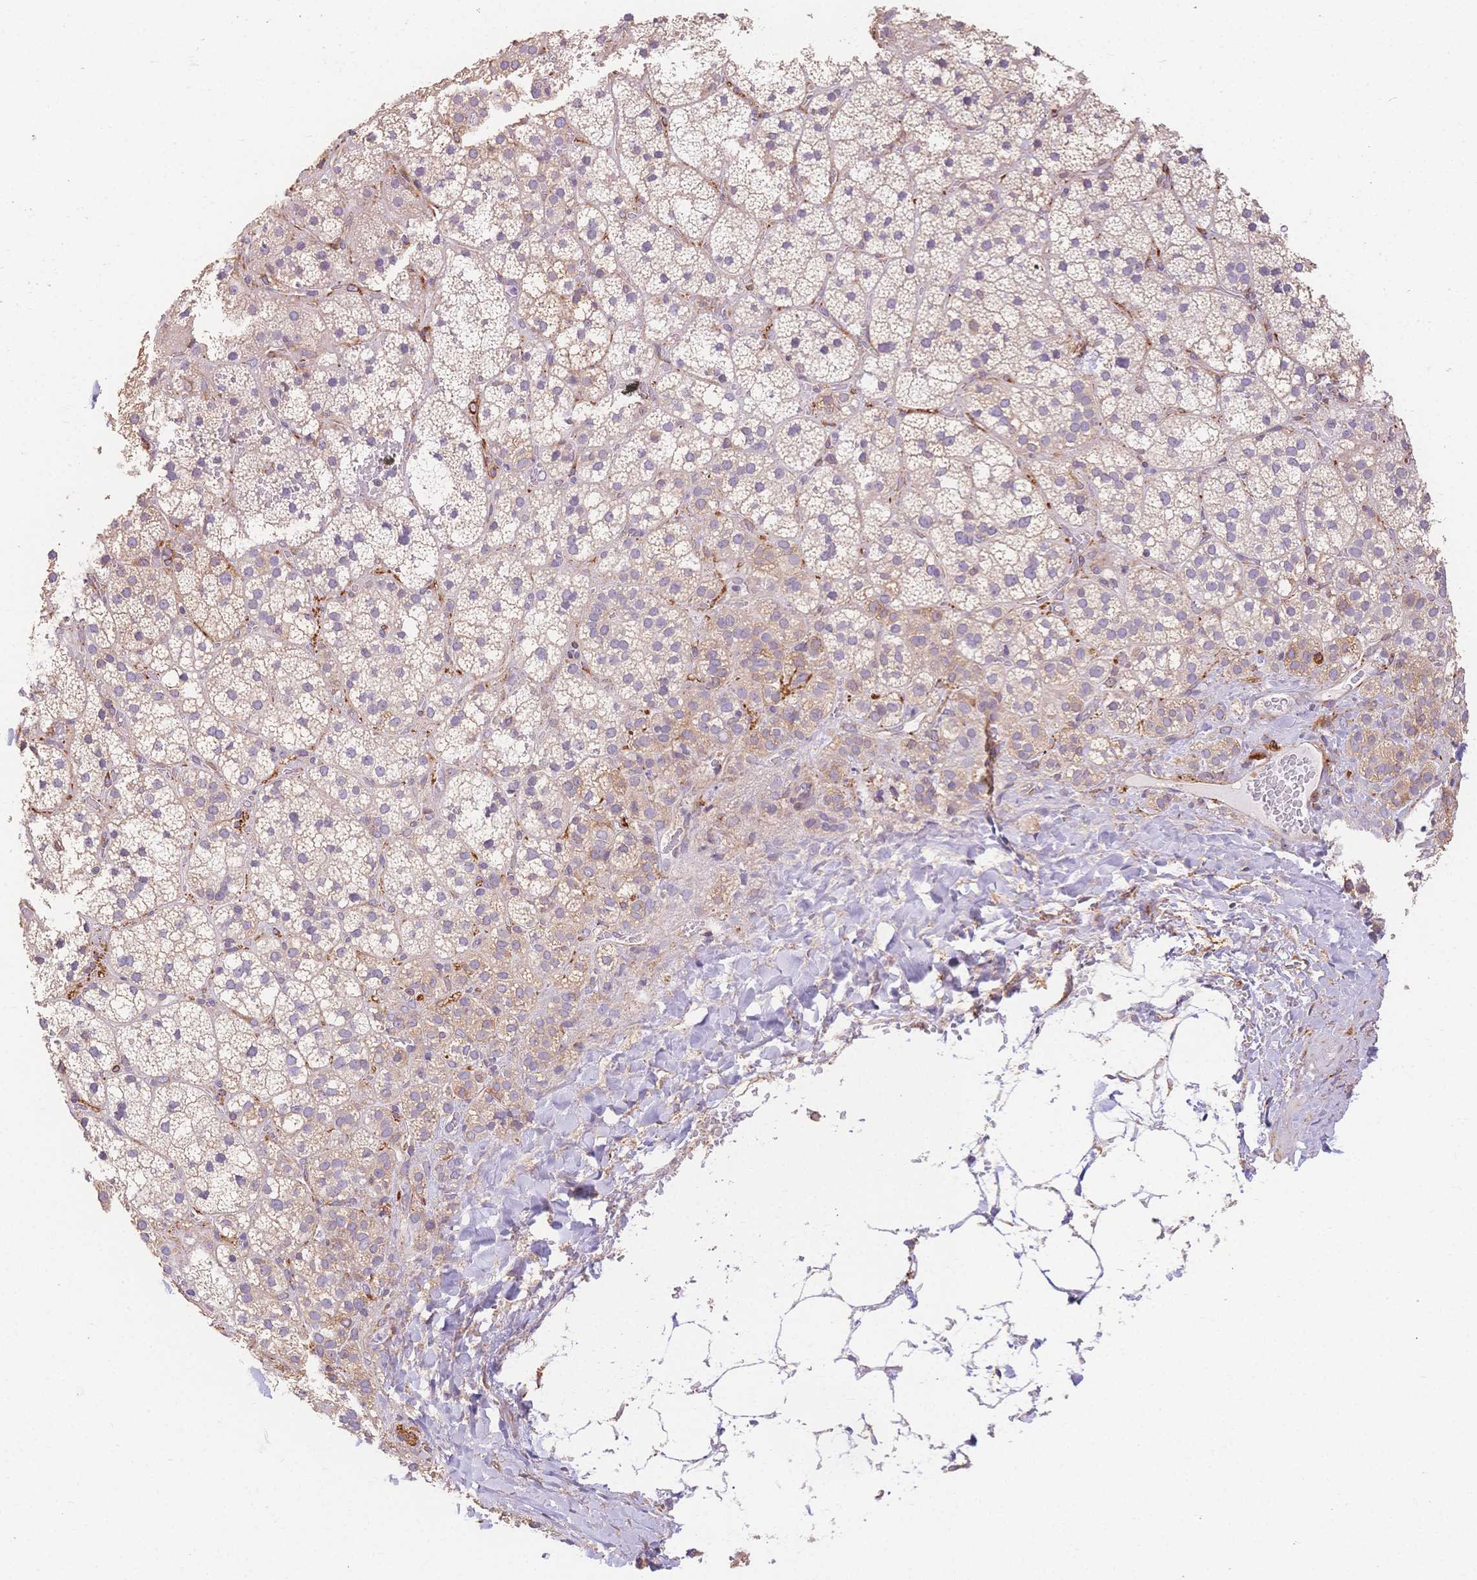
{"staining": {"intensity": "weak", "quantity": "25%-75%", "location": "cytoplasmic/membranous"}, "tissue": "adrenal gland", "cell_type": "Glandular cells", "image_type": "normal", "snomed": [{"axis": "morphology", "description": "Normal tissue, NOS"}, {"axis": "topography", "description": "Adrenal gland"}], "caption": "Immunohistochemistry (IHC) histopathology image of normal adrenal gland stained for a protein (brown), which exhibits low levels of weak cytoplasmic/membranous positivity in about 25%-75% of glandular cells.", "gene": "HS3ST5", "patient": {"sex": "male", "age": 53}}